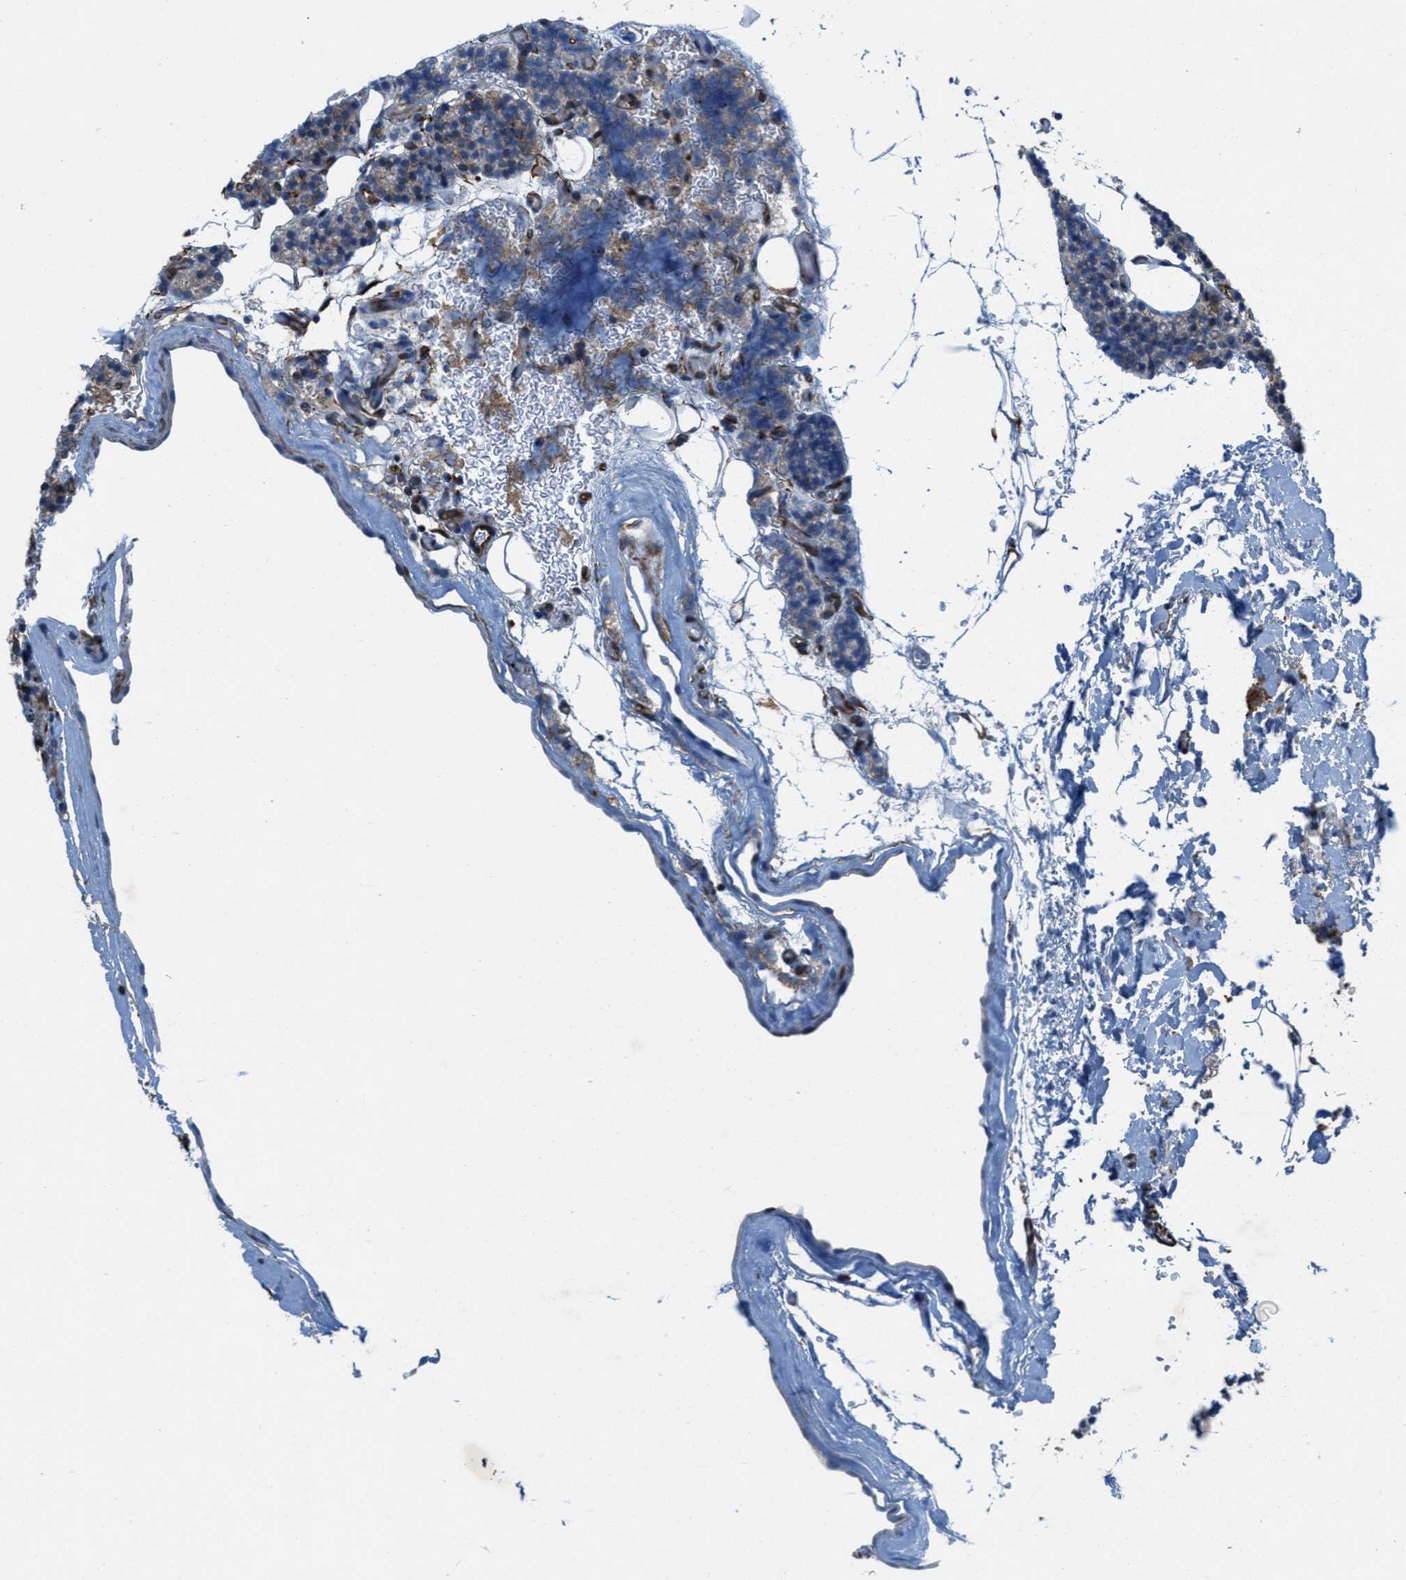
{"staining": {"intensity": "weak", "quantity": "25%-75%", "location": "cytoplasmic/membranous"}, "tissue": "parathyroid gland", "cell_type": "Glandular cells", "image_type": "normal", "snomed": [{"axis": "morphology", "description": "Normal tissue, NOS"}, {"axis": "morphology", "description": "Inflammation chronic"}, {"axis": "morphology", "description": "Goiter, colloid"}, {"axis": "topography", "description": "Thyroid gland"}, {"axis": "topography", "description": "Parathyroid gland"}], "caption": "Parathyroid gland stained with a brown dye shows weak cytoplasmic/membranous positive staining in approximately 25%-75% of glandular cells.", "gene": "SLC6A9", "patient": {"sex": "male", "age": 65}}